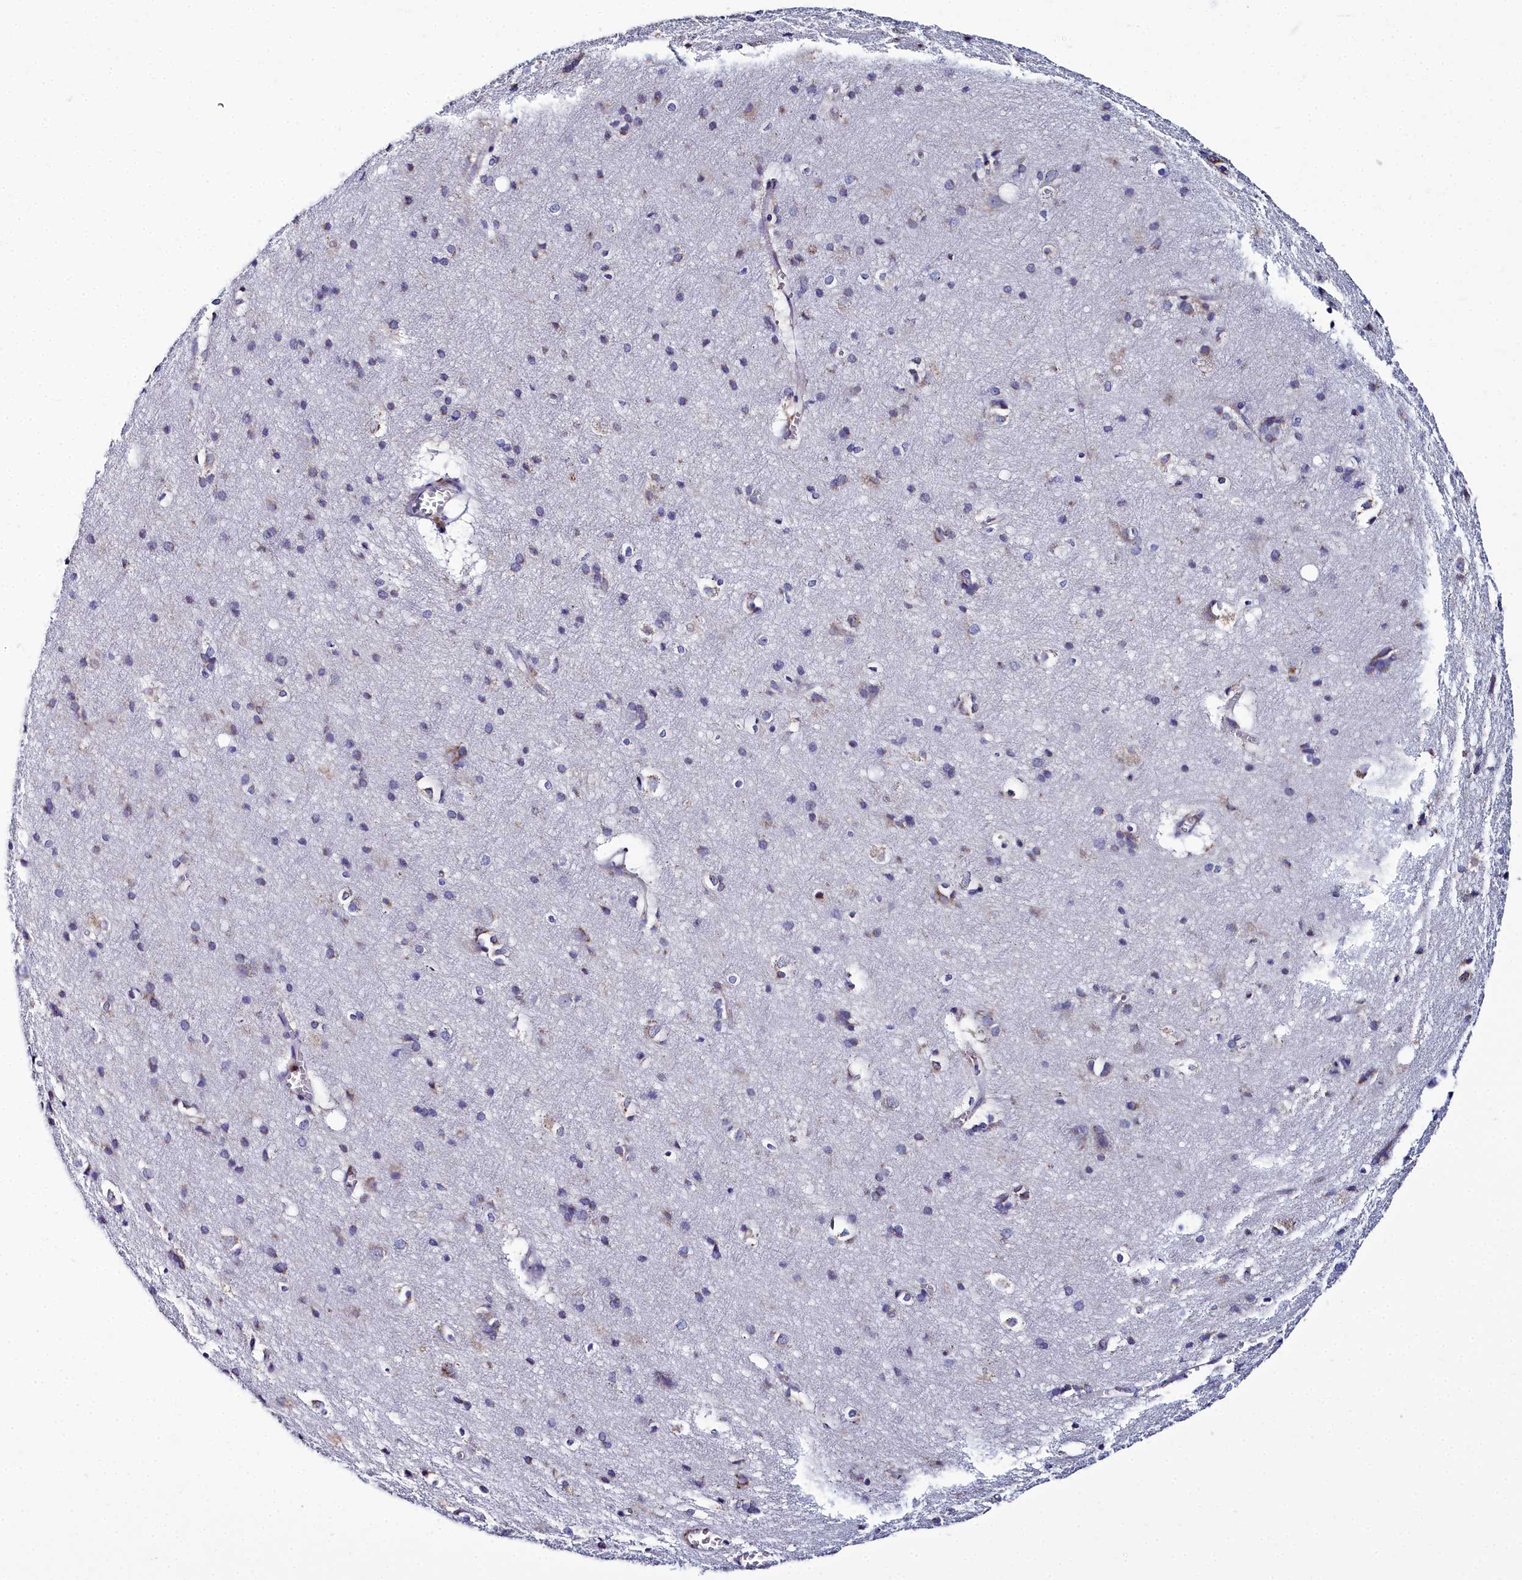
{"staining": {"intensity": "negative", "quantity": "none", "location": "none"}, "tissue": "cerebral cortex", "cell_type": "Endothelial cells", "image_type": "normal", "snomed": [{"axis": "morphology", "description": "Normal tissue, NOS"}, {"axis": "topography", "description": "Cerebral cortex"}], "caption": "This photomicrograph is of unremarkable cerebral cortex stained with IHC to label a protein in brown with the nuclei are counter-stained blue. There is no positivity in endothelial cells.", "gene": "ELAPOR2", "patient": {"sex": "male", "age": 54}}